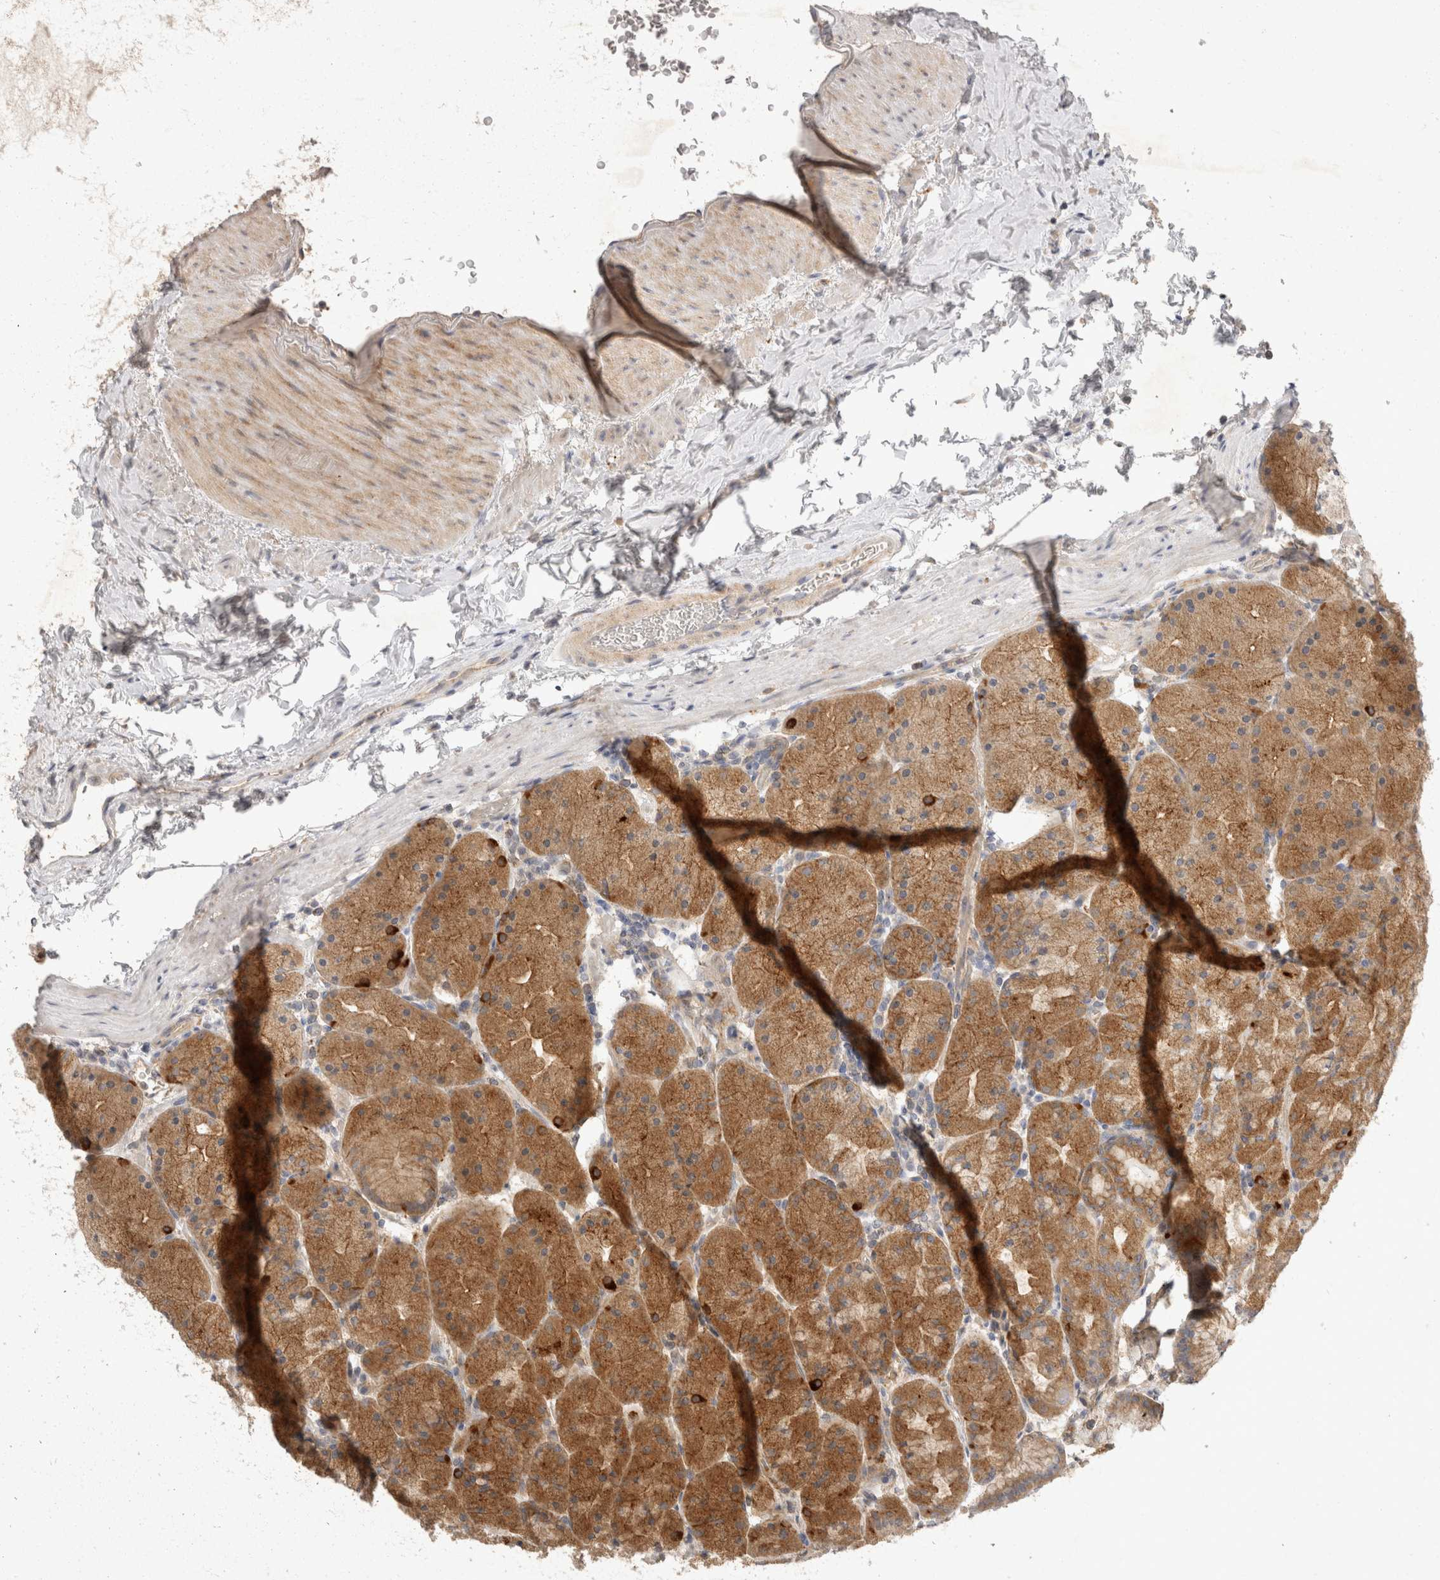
{"staining": {"intensity": "moderate", "quantity": ">75%", "location": "cytoplasmic/membranous"}, "tissue": "stomach", "cell_type": "Glandular cells", "image_type": "normal", "snomed": [{"axis": "morphology", "description": "Normal tissue, NOS"}, {"axis": "topography", "description": "Stomach, upper"}, {"axis": "topography", "description": "Stomach"}], "caption": "Benign stomach displays moderate cytoplasmic/membranous staining in about >75% of glandular cells, visualized by immunohistochemistry. The protein is shown in brown color, while the nuclei are stained blue.", "gene": "TOM1L2", "patient": {"sex": "male", "age": 48}}